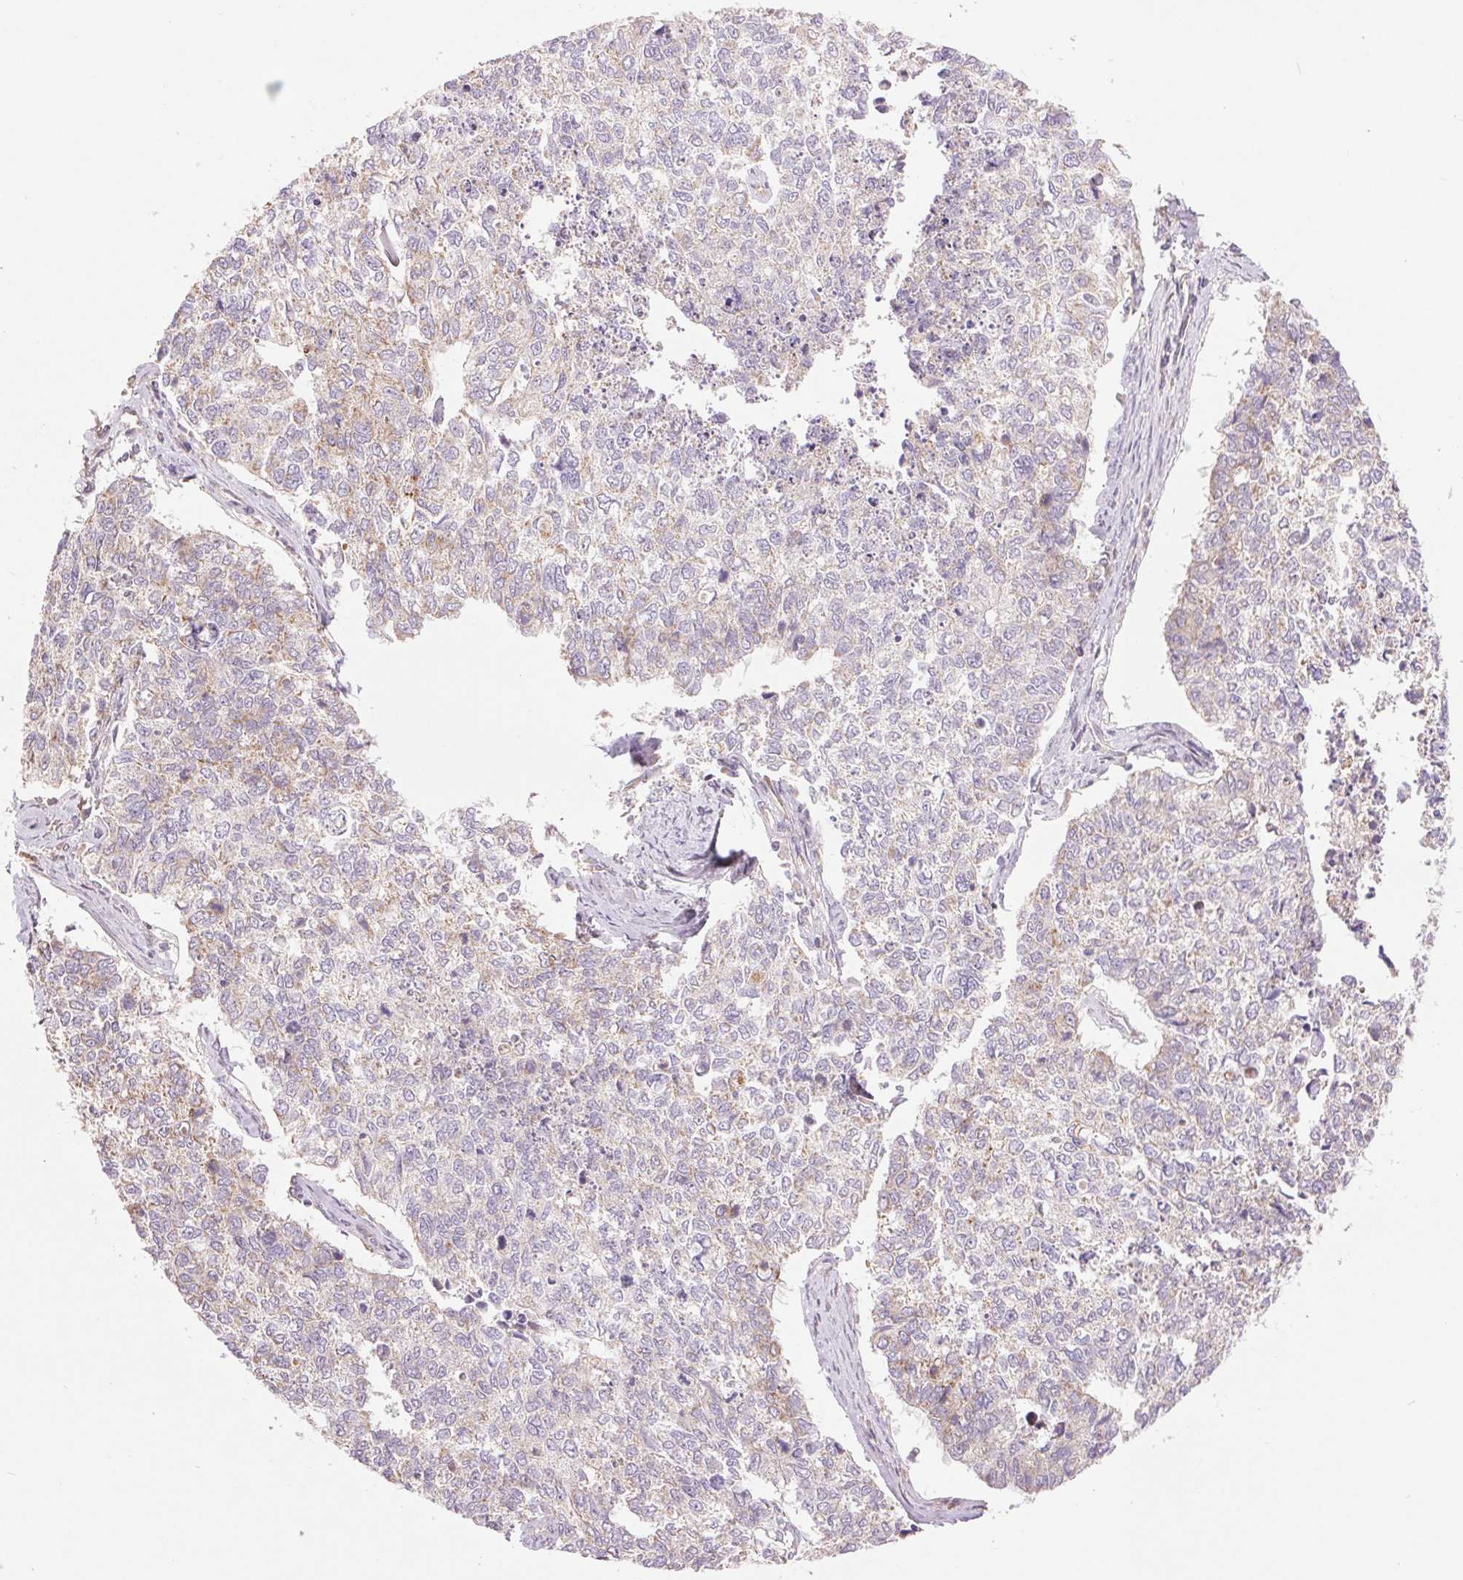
{"staining": {"intensity": "negative", "quantity": "none", "location": "none"}, "tissue": "cervical cancer", "cell_type": "Tumor cells", "image_type": "cancer", "snomed": [{"axis": "morphology", "description": "Adenocarcinoma, NOS"}, {"axis": "topography", "description": "Cervix"}], "caption": "This is a photomicrograph of immunohistochemistry staining of cervical cancer, which shows no expression in tumor cells.", "gene": "DGUOK", "patient": {"sex": "female", "age": 63}}